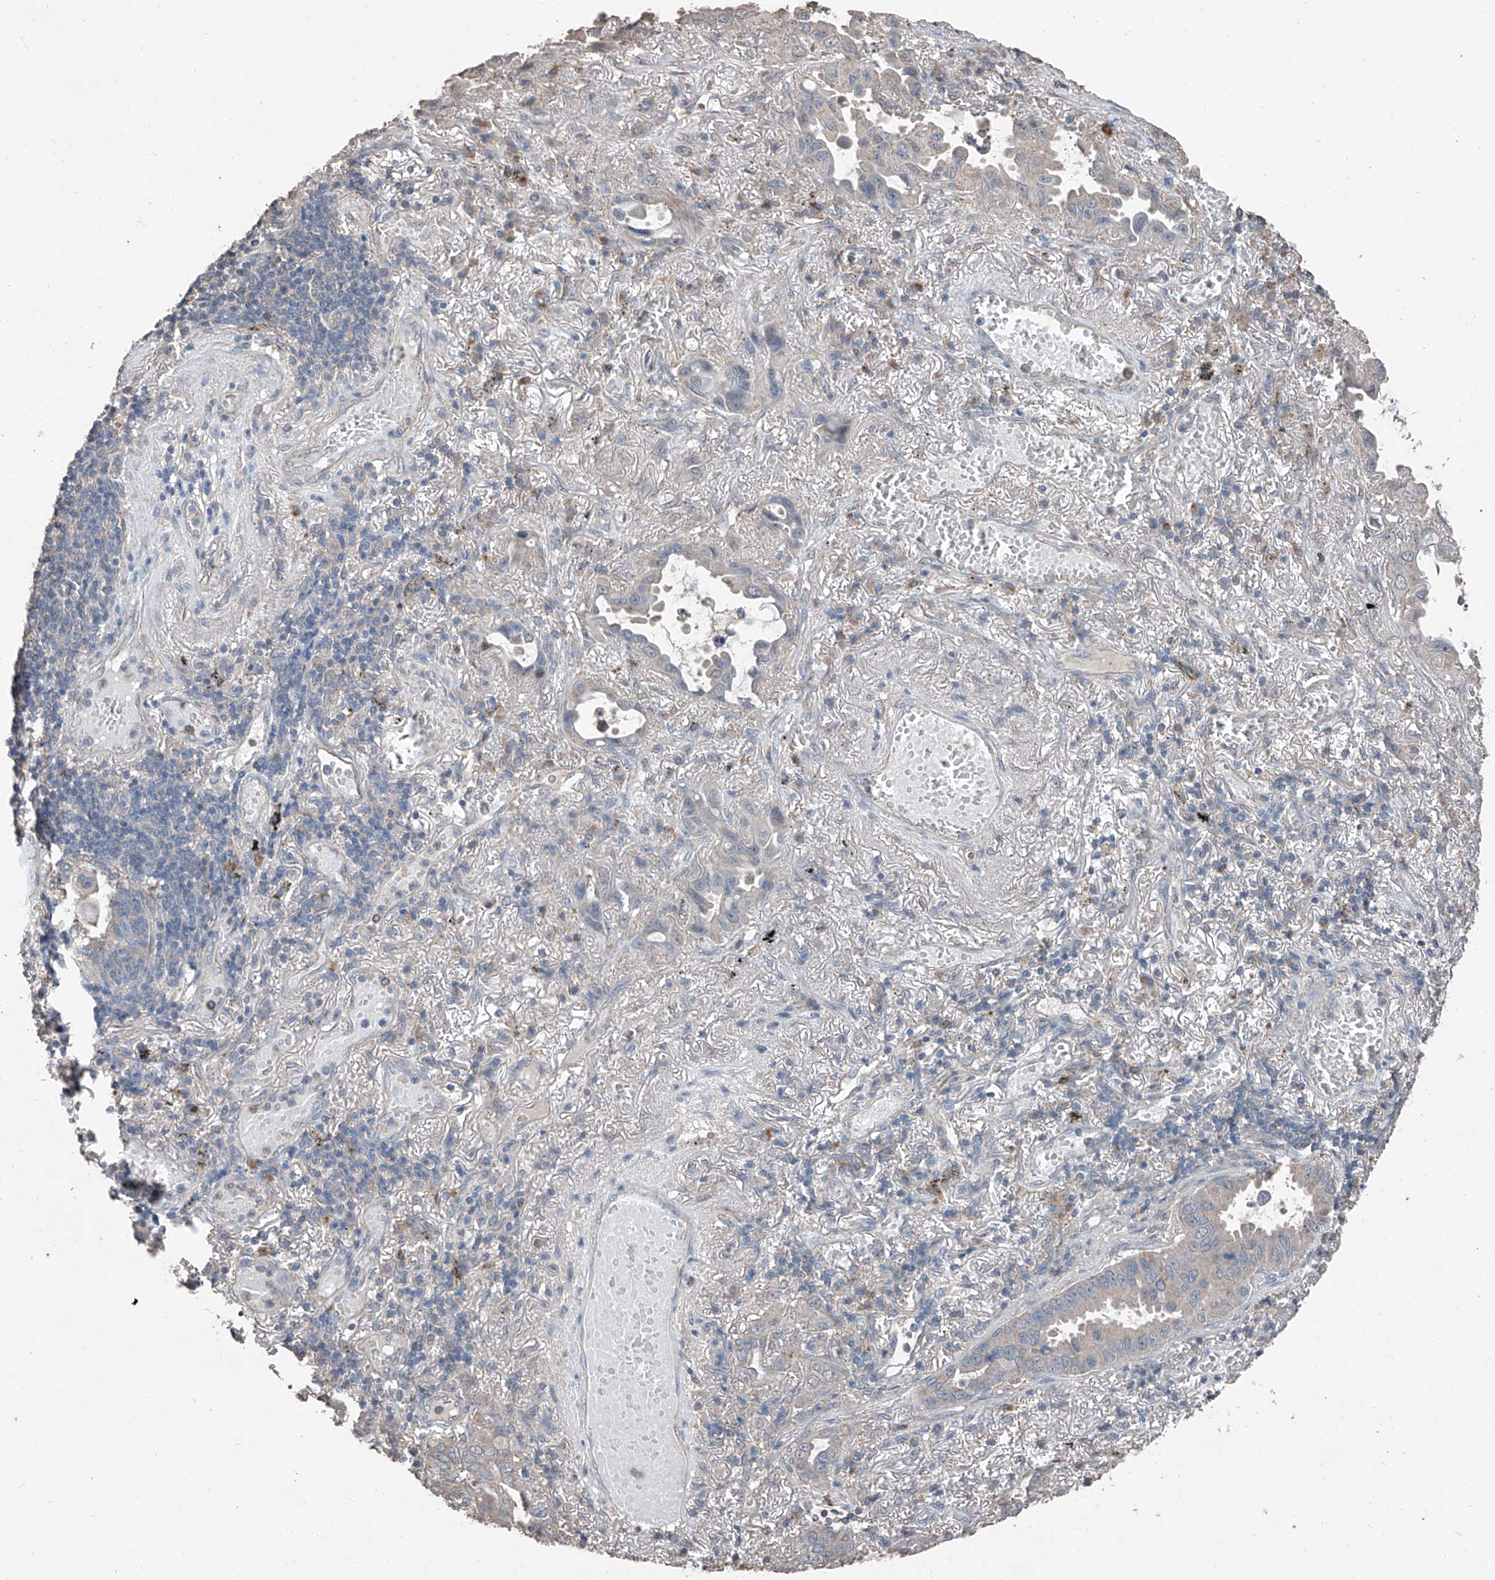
{"staining": {"intensity": "negative", "quantity": "none", "location": "none"}, "tissue": "lung cancer", "cell_type": "Tumor cells", "image_type": "cancer", "snomed": [{"axis": "morphology", "description": "Adenocarcinoma, NOS"}, {"axis": "topography", "description": "Lung"}], "caption": "Tumor cells are negative for protein expression in human adenocarcinoma (lung). (DAB immunohistochemistry visualized using brightfield microscopy, high magnification).", "gene": "MAMLD1", "patient": {"sex": "male", "age": 64}}